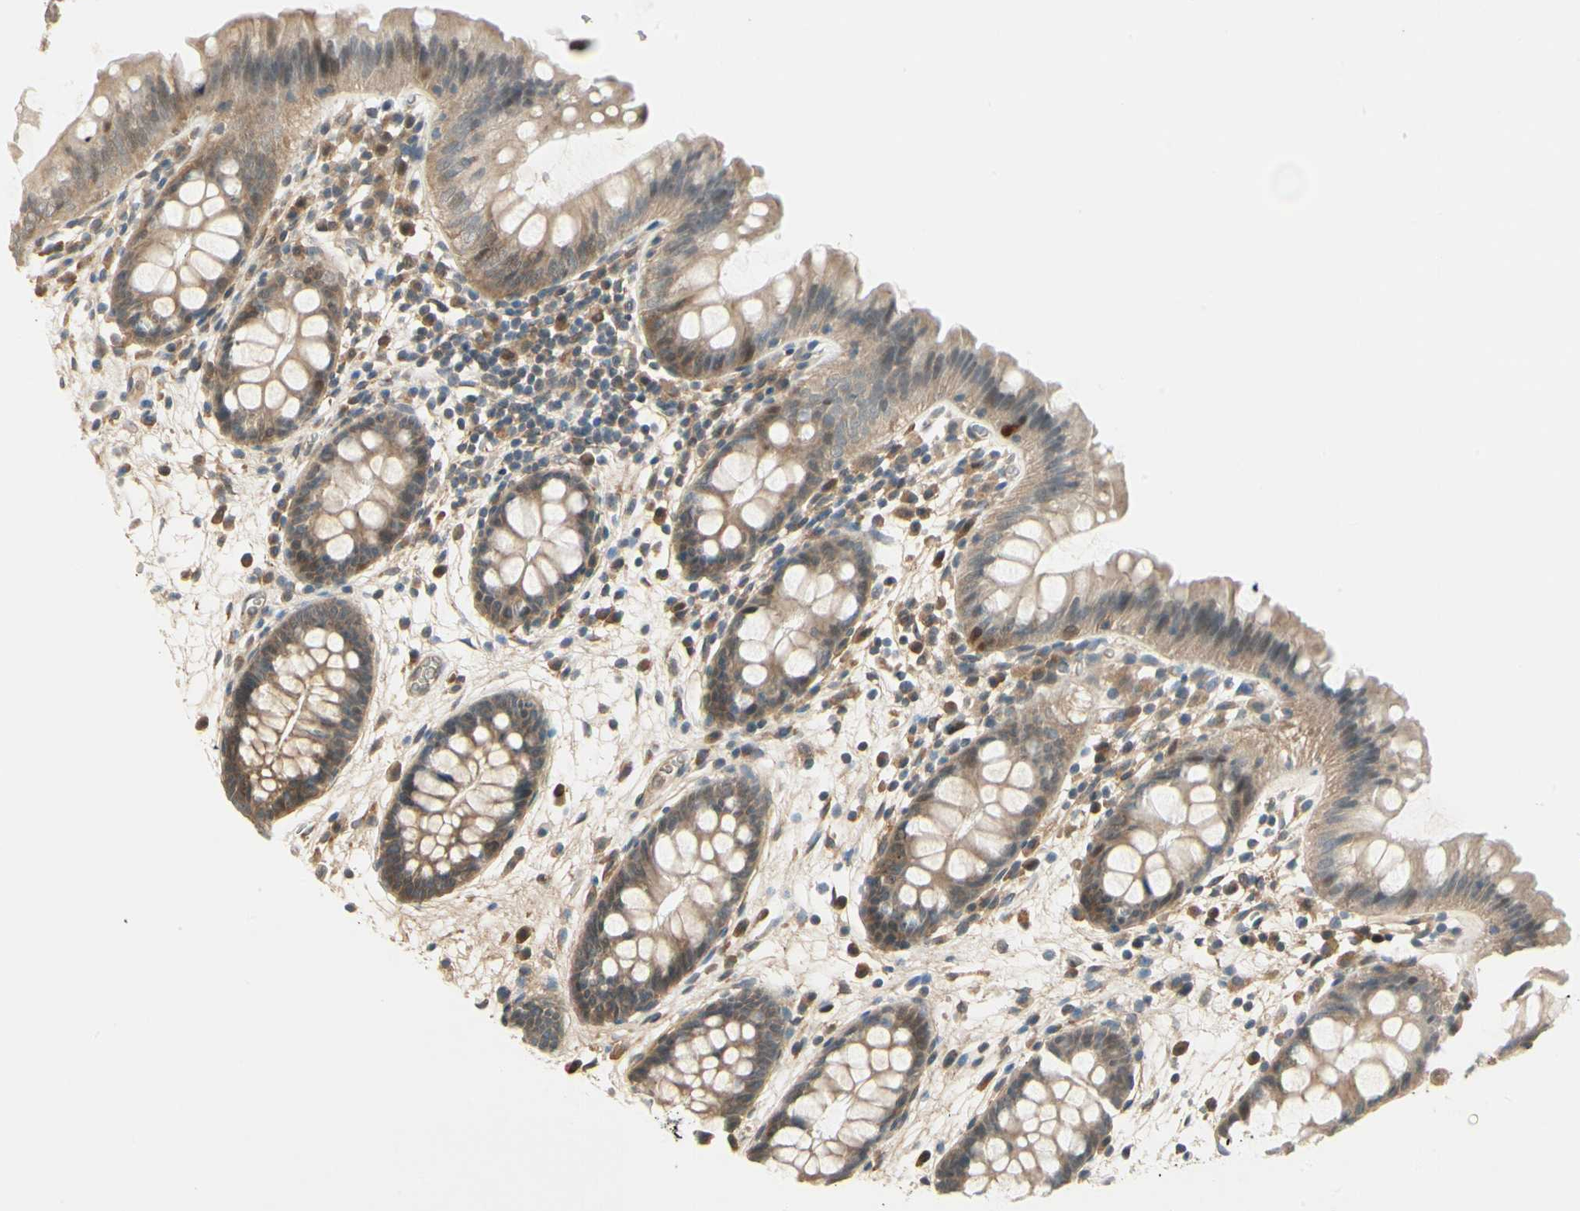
{"staining": {"intensity": "weak", "quantity": ">75%", "location": "cytoplasmic/membranous"}, "tissue": "colon", "cell_type": "Endothelial cells", "image_type": "normal", "snomed": [{"axis": "morphology", "description": "Normal tissue, NOS"}, {"axis": "topography", "description": "Smooth muscle"}, {"axis": "topography", "description": "Colon"}], "caption": "Immunohistochemistry (IHC) micrograph of unremarkable colon stained for a protein (brown), which displays low levels of weak cytoplasmic/membranous expression in approximately >75% of endothelial cells.", "gene": "EPHB3", "patient": {"sex": "male", "age": 67}}